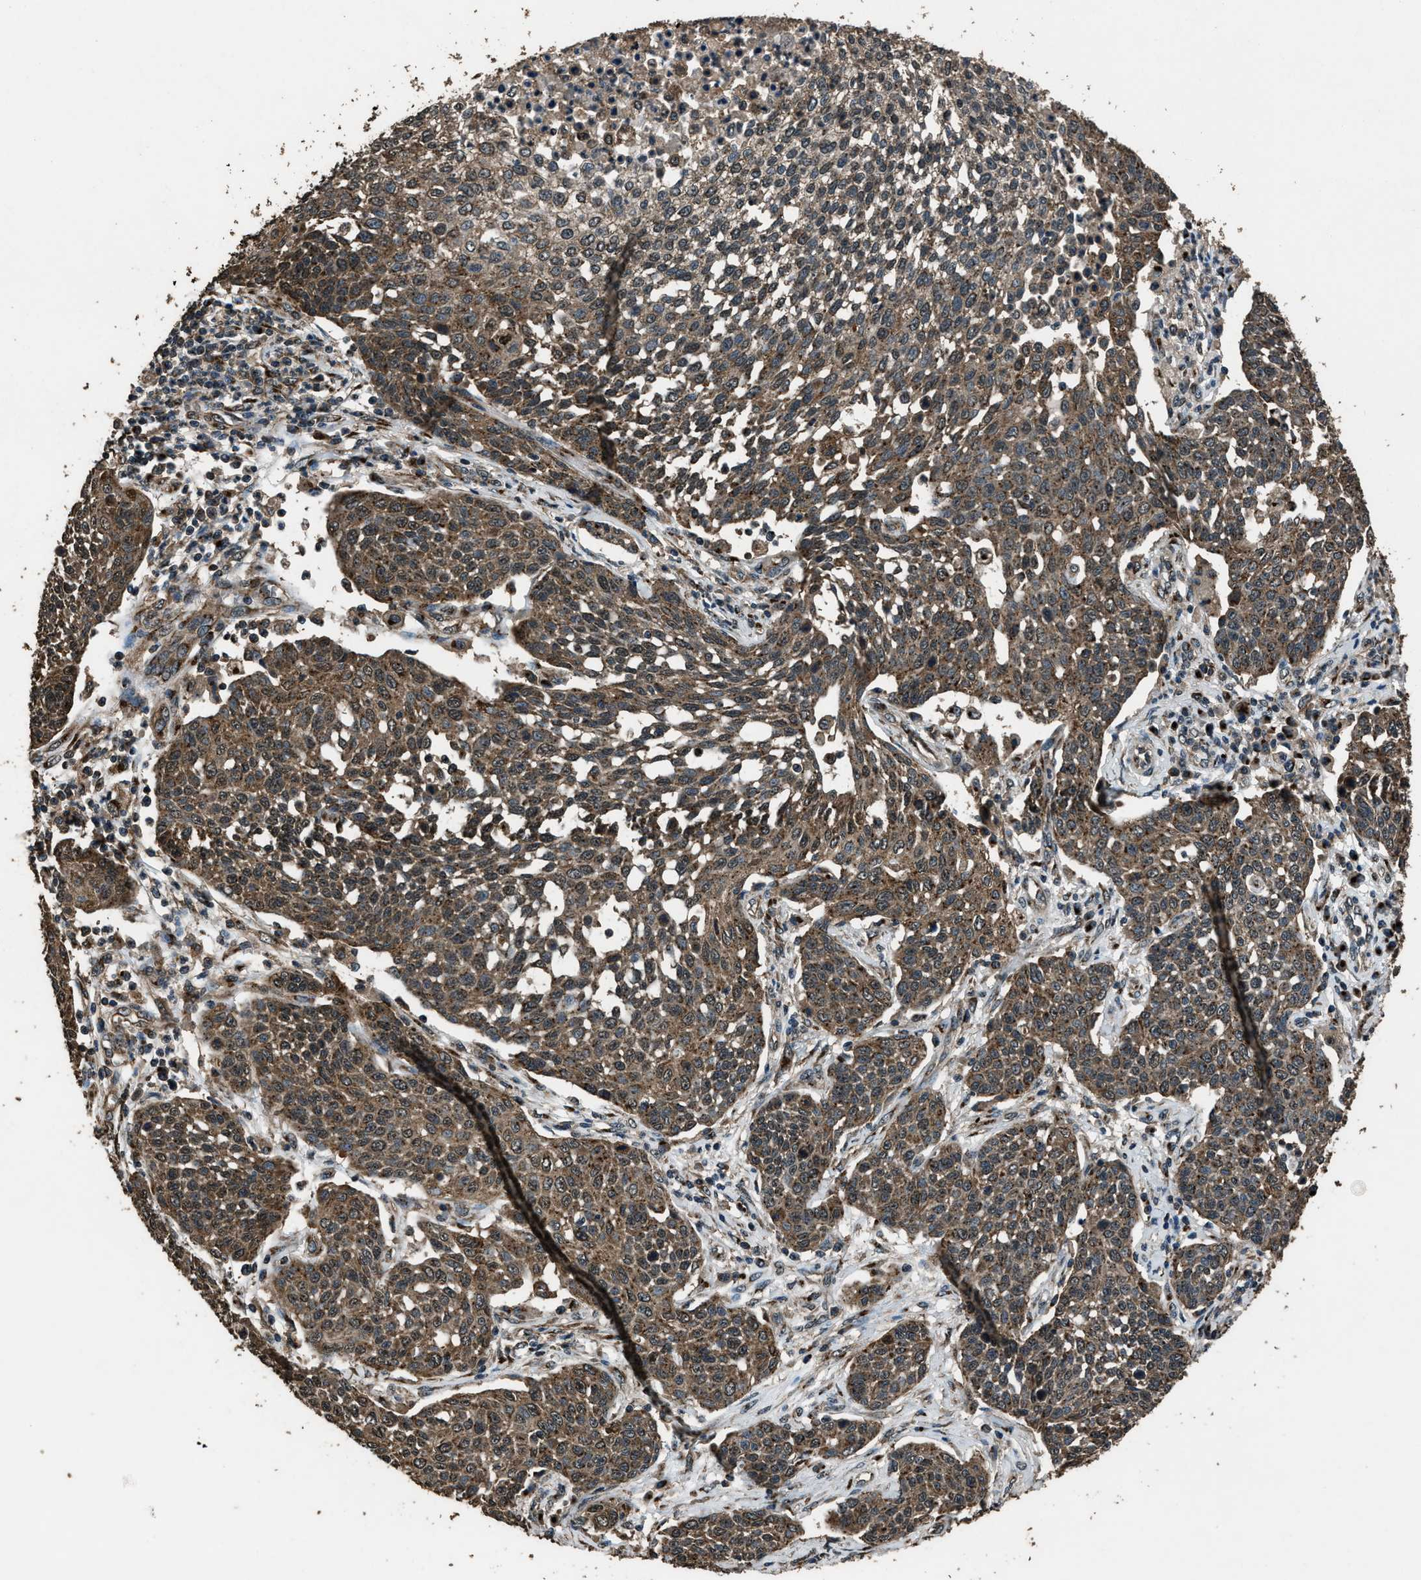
{"staining": {"intensity": "moderate", "quantity": ">75%", "location": "cytoplasmic/membranous"}, "tissue": "cervical cancer", "cell_type": "Tumor cells", "image_type": "cancer", "snomed": [{"axis": "morphology", "description": "Squamous cell carcinoma, NOS"}, {"axis": "topography", "description": "Cervix"}], "caption": "Human cervical squamous cell carcinoma stained with a brown dye displays moderate cytoplasmic/membranous positive positivity in approximately >75% of tumor cells.", "gene": "SLC38A10", "patient": {"sex": "female", "age": 34}}